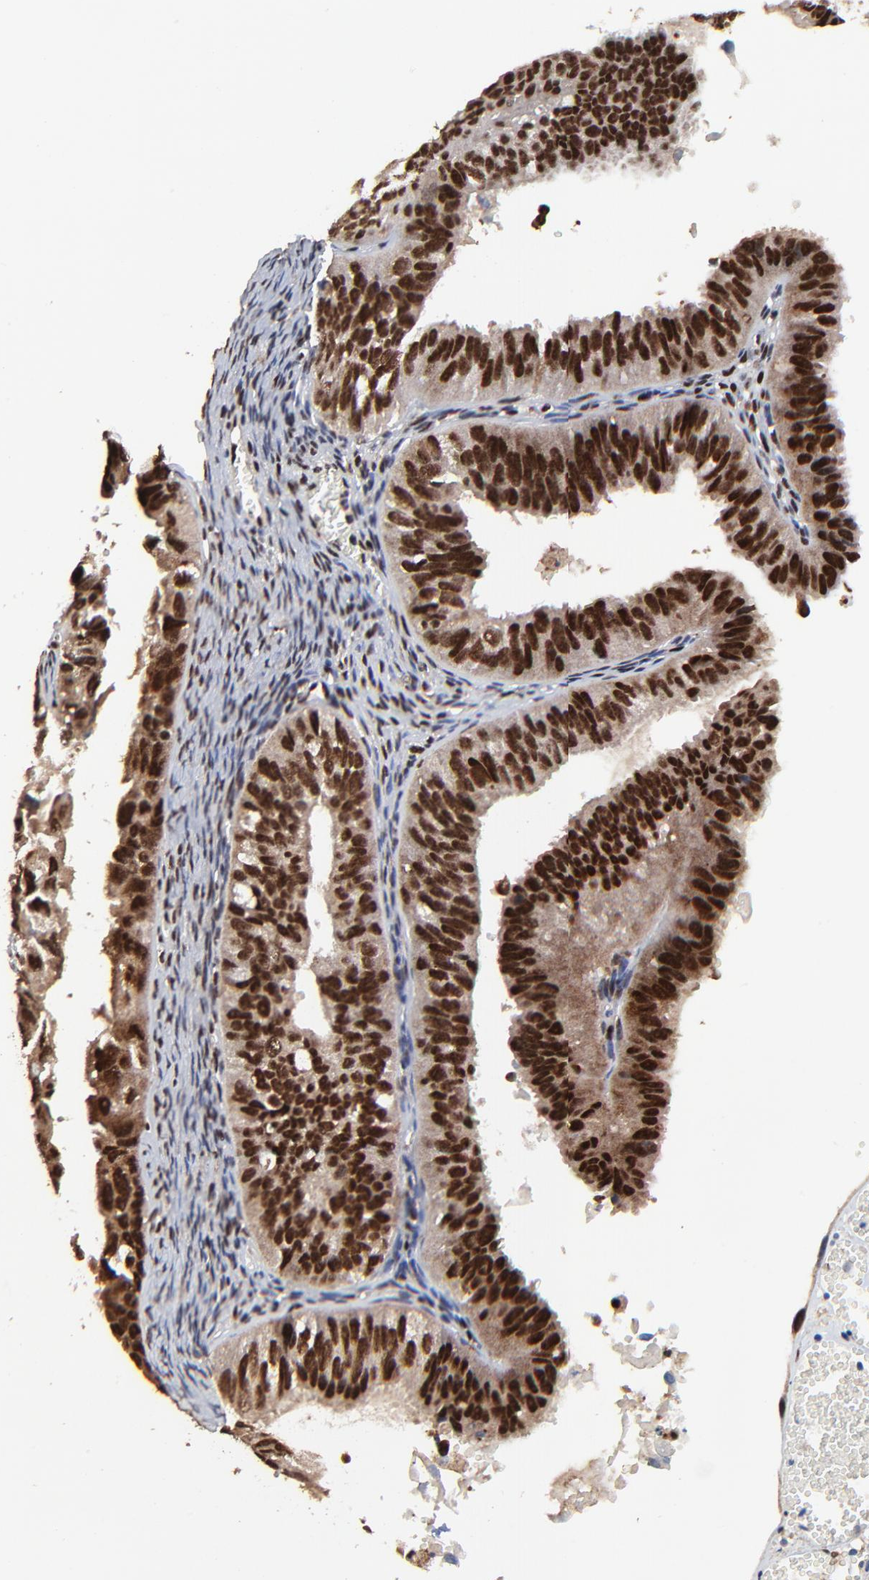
{"staining": {"intensity": "strong", "quantity": ">75%", "location": "nuclear"}, "tissue": "ovarian cancer", "cell_type": "Tumor cells", "image_type": "cancer", "snomed": [{"axis": "morphology", "description": "Carcinoma, endometroid"}, {"axis": "topography", "description": "Ovary"}], "caption": "Ovarian cancer stained for a protein (brown) exhibits strong nuclear positive expression in approximately >75% of tumor cells.", "gene": "RBM22", "patient": {"sex": "female", "age": 85}}